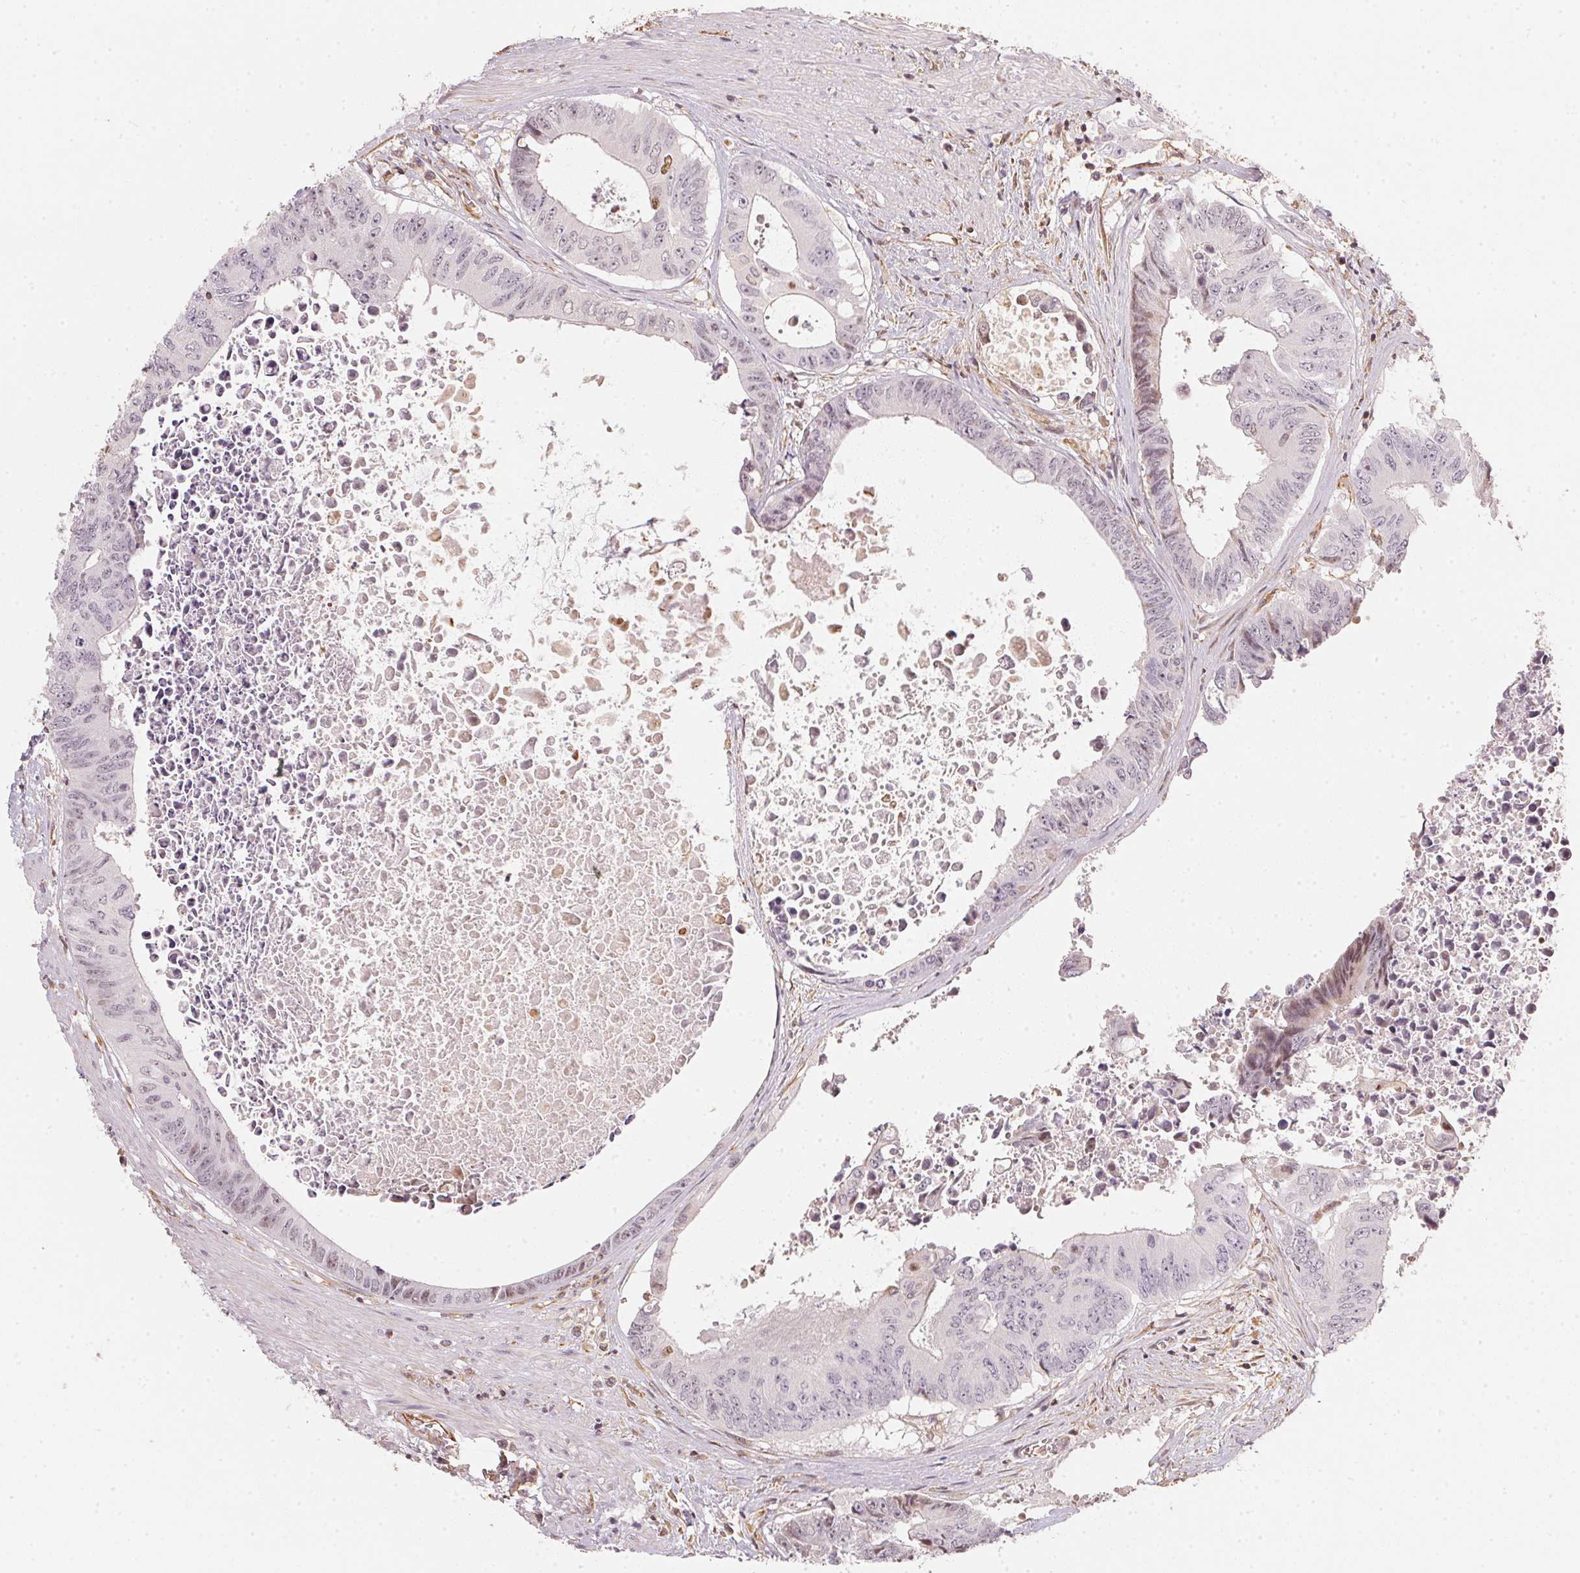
{"staining": {"intensity": "weak", "quantity": "<25%", "location": "nuclear"}, "tissue": "colorectal cancer", "cell_type": "Tumor cells", "image_type": "cancer", "snomed": [{"axis": "morphology", "description": "Adenocarcinoma, NOS"}, {"axis": "topography", "description": "Rectum"}], "caption": "Colorectal cancer (adenocarcinoma) was stained to show a protein in brown. There is no significant expression in tumor cells.", "gene": "FOXR2", "patient": {"sex": "male", "age": 59}}